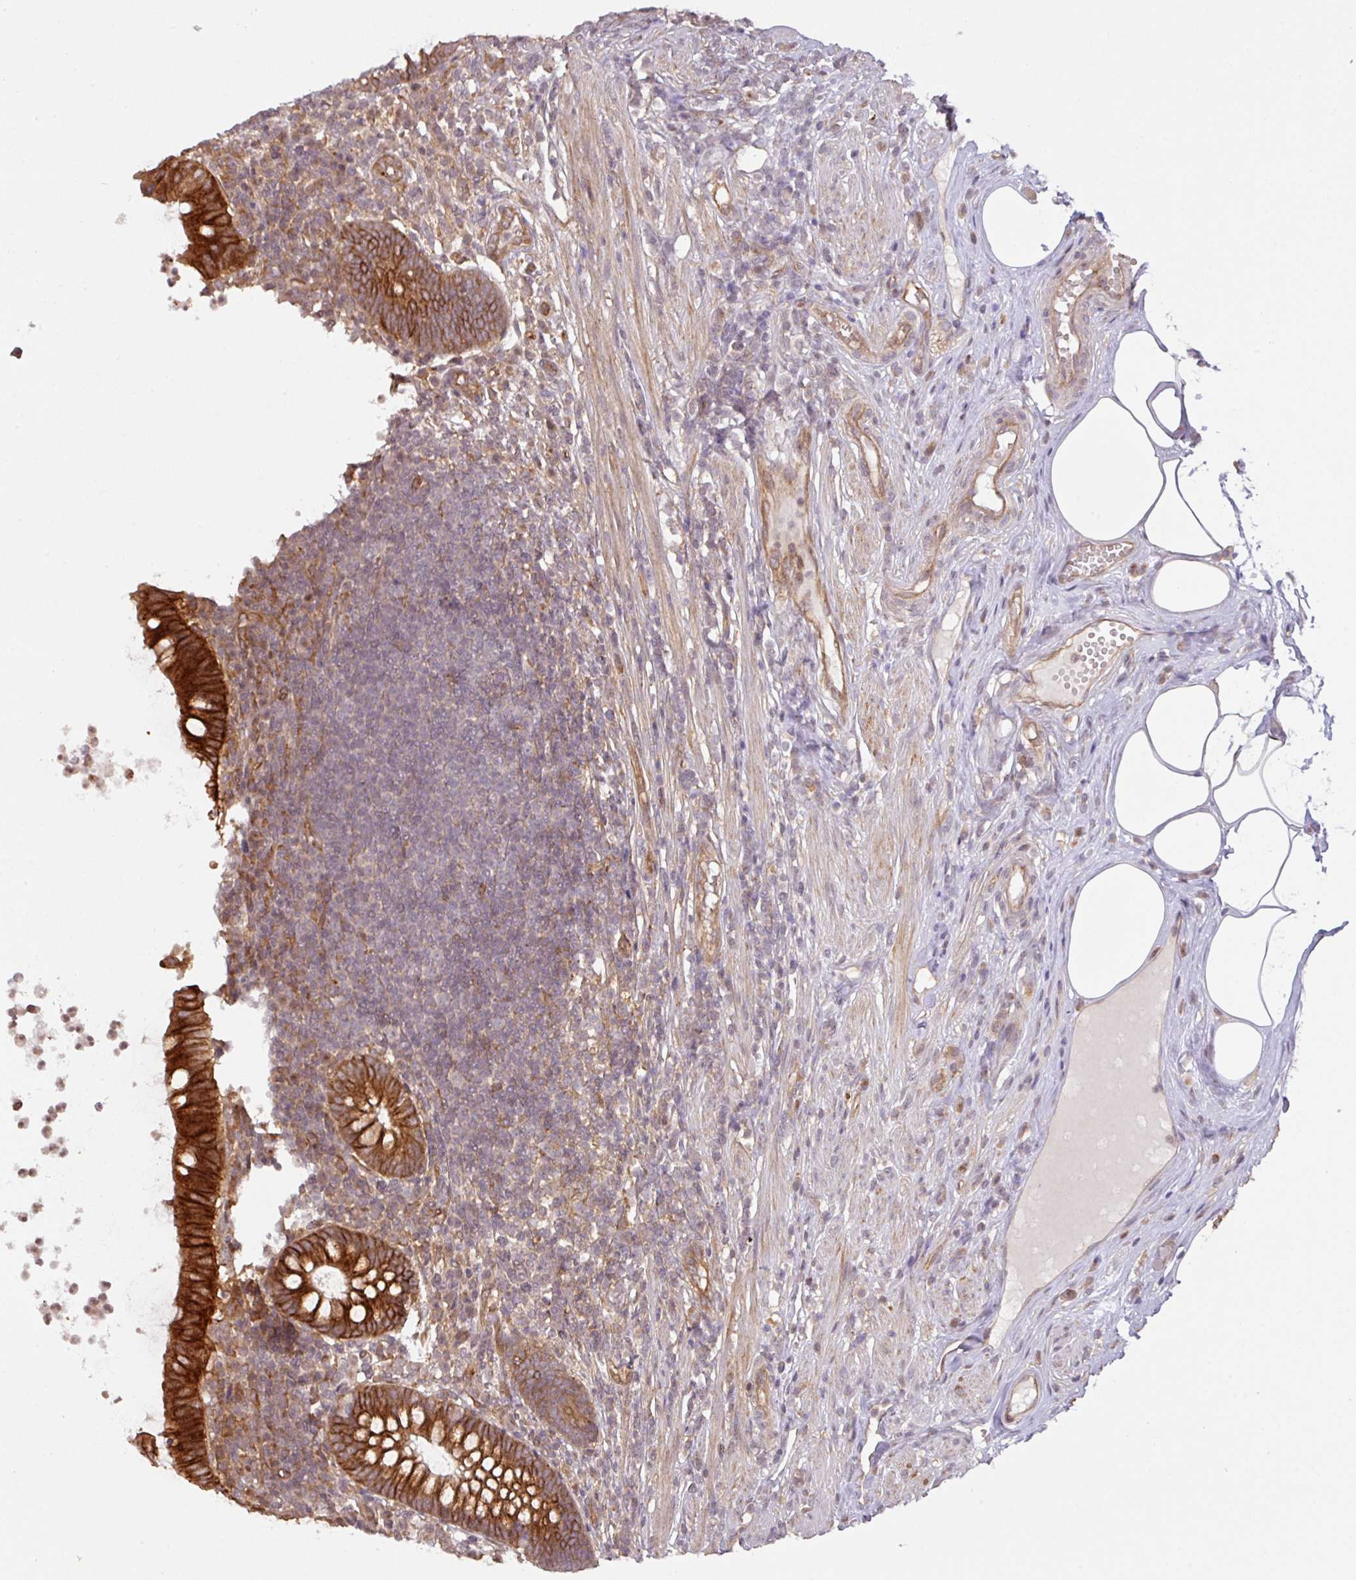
{"staining": {"intensity": "strong", "quantity": ">75%", "location": "cytoplasmic/membranous"}, "tissue": "appendix", "cell_type": "Glandular cells", "image_type": "normal", "snomed": [{"axis": "morphology", "description": "Normal tissue, NOS"}, {"axis": "topography", "description": "Appendix"}], "caption": "Appendix stained for a protein (brown) reveals strong cytoplasmic/membranous positive expression in approximately >75% of glandular cells.", "gene": "CYFIP2", "patient": {"sex": "female", "age": 56}}